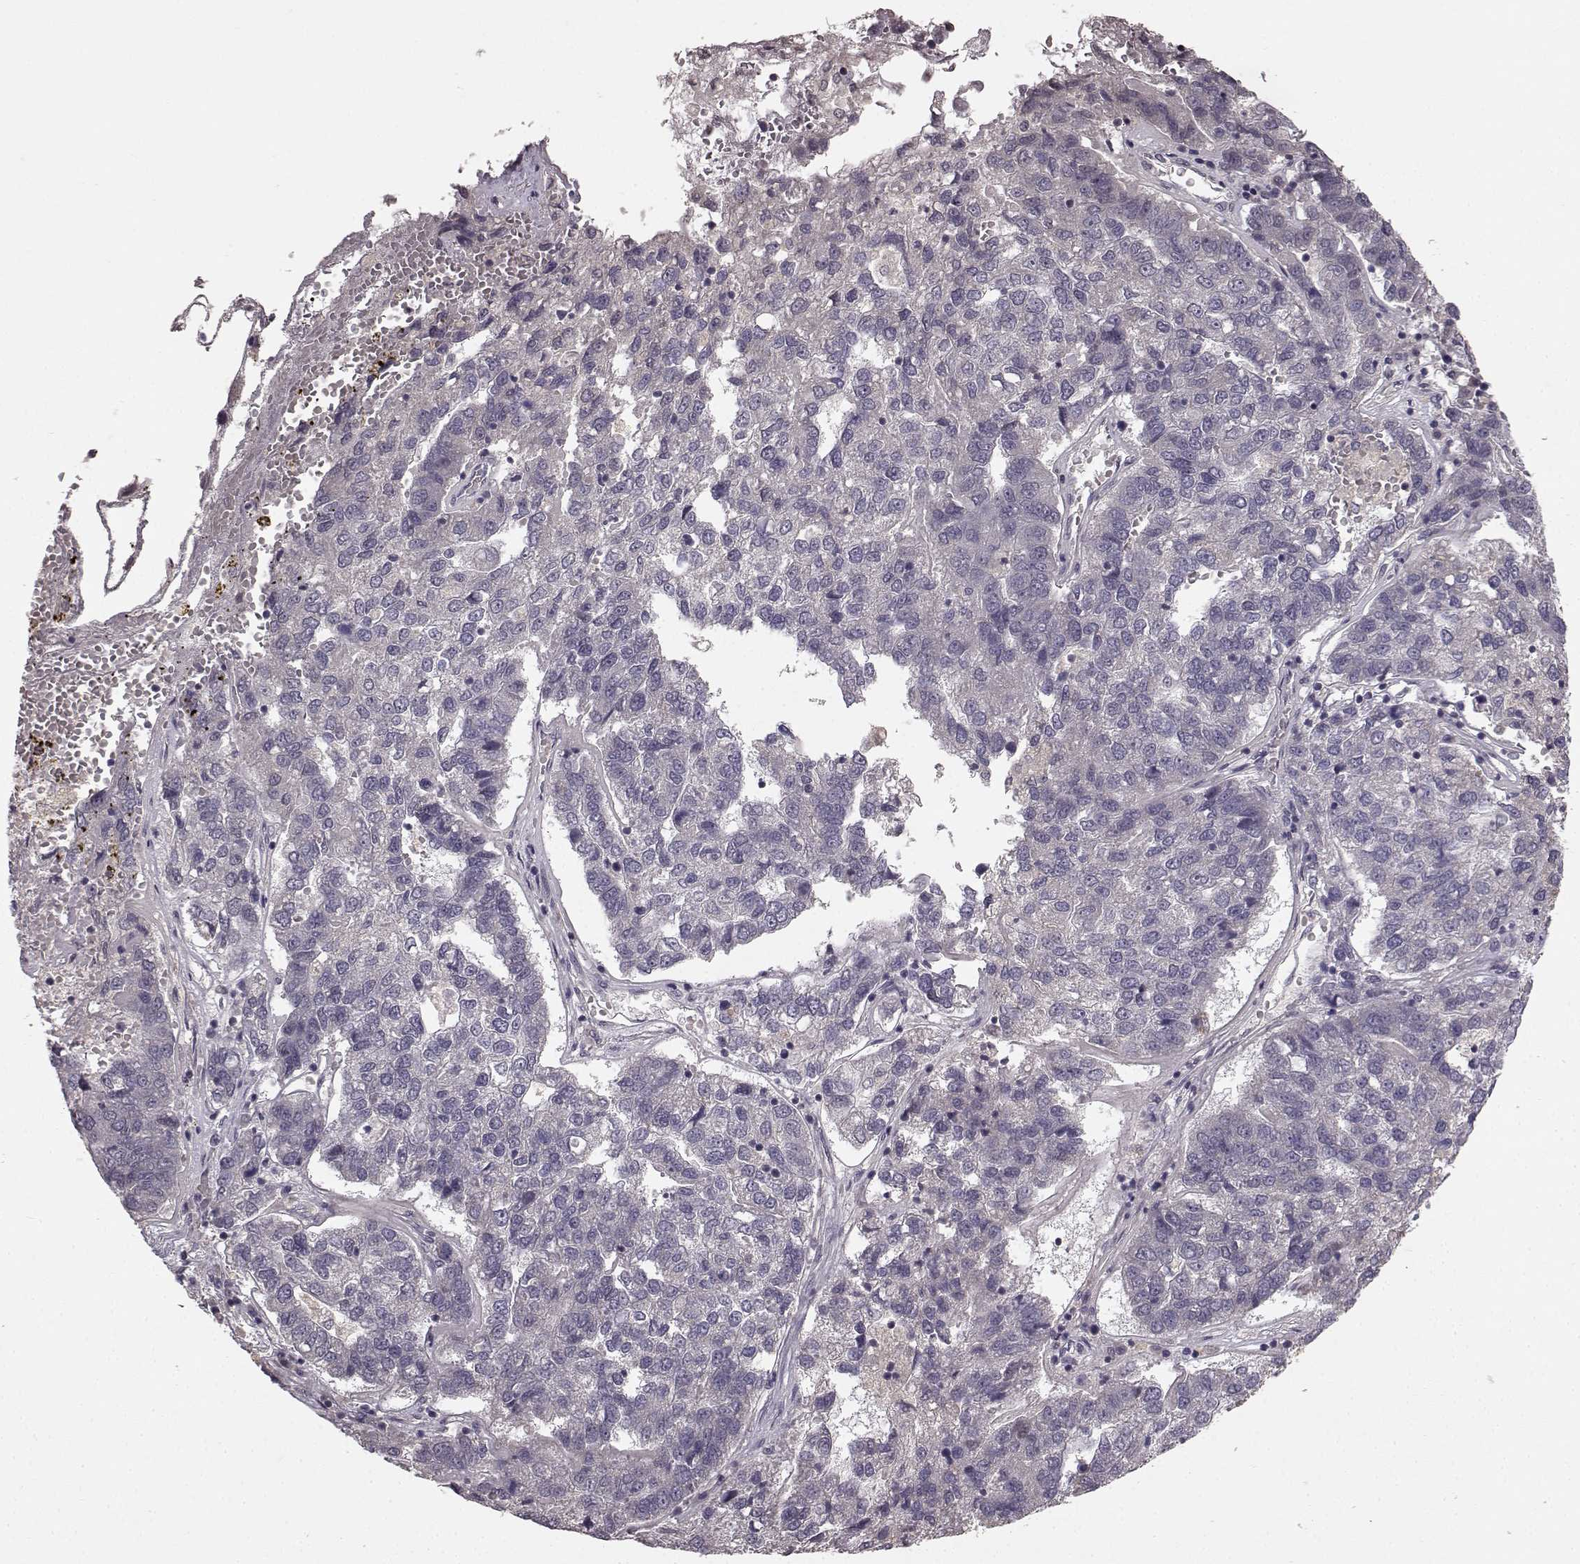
{"staining": {"intensity": "negative", "quantity": "none", "location": "none"}, "tissue": "pancreatic cancer", "cell_type": "Tumor cells", "image_type": "cancer", "snomed": [{"axis": "morphology", "description": "Adenocarcinoma, NOS"}, {"axis": "topography", "description": "Pancreas"}], "caption": "Immunohistochemistry (IHC) photomicrograph of neoplastic tissue: adenocarcinoma (pancreatic) stained with DAB exhibits no significant protein expression in tumor cells. The staining was performed using DAB to visualize the protein expression in brown, while the nuclei were stained in blue with hematoxylin (Magnification: 20x).", "gene": "NTRK2", "patient": {"sex": "female", "age": 61}}